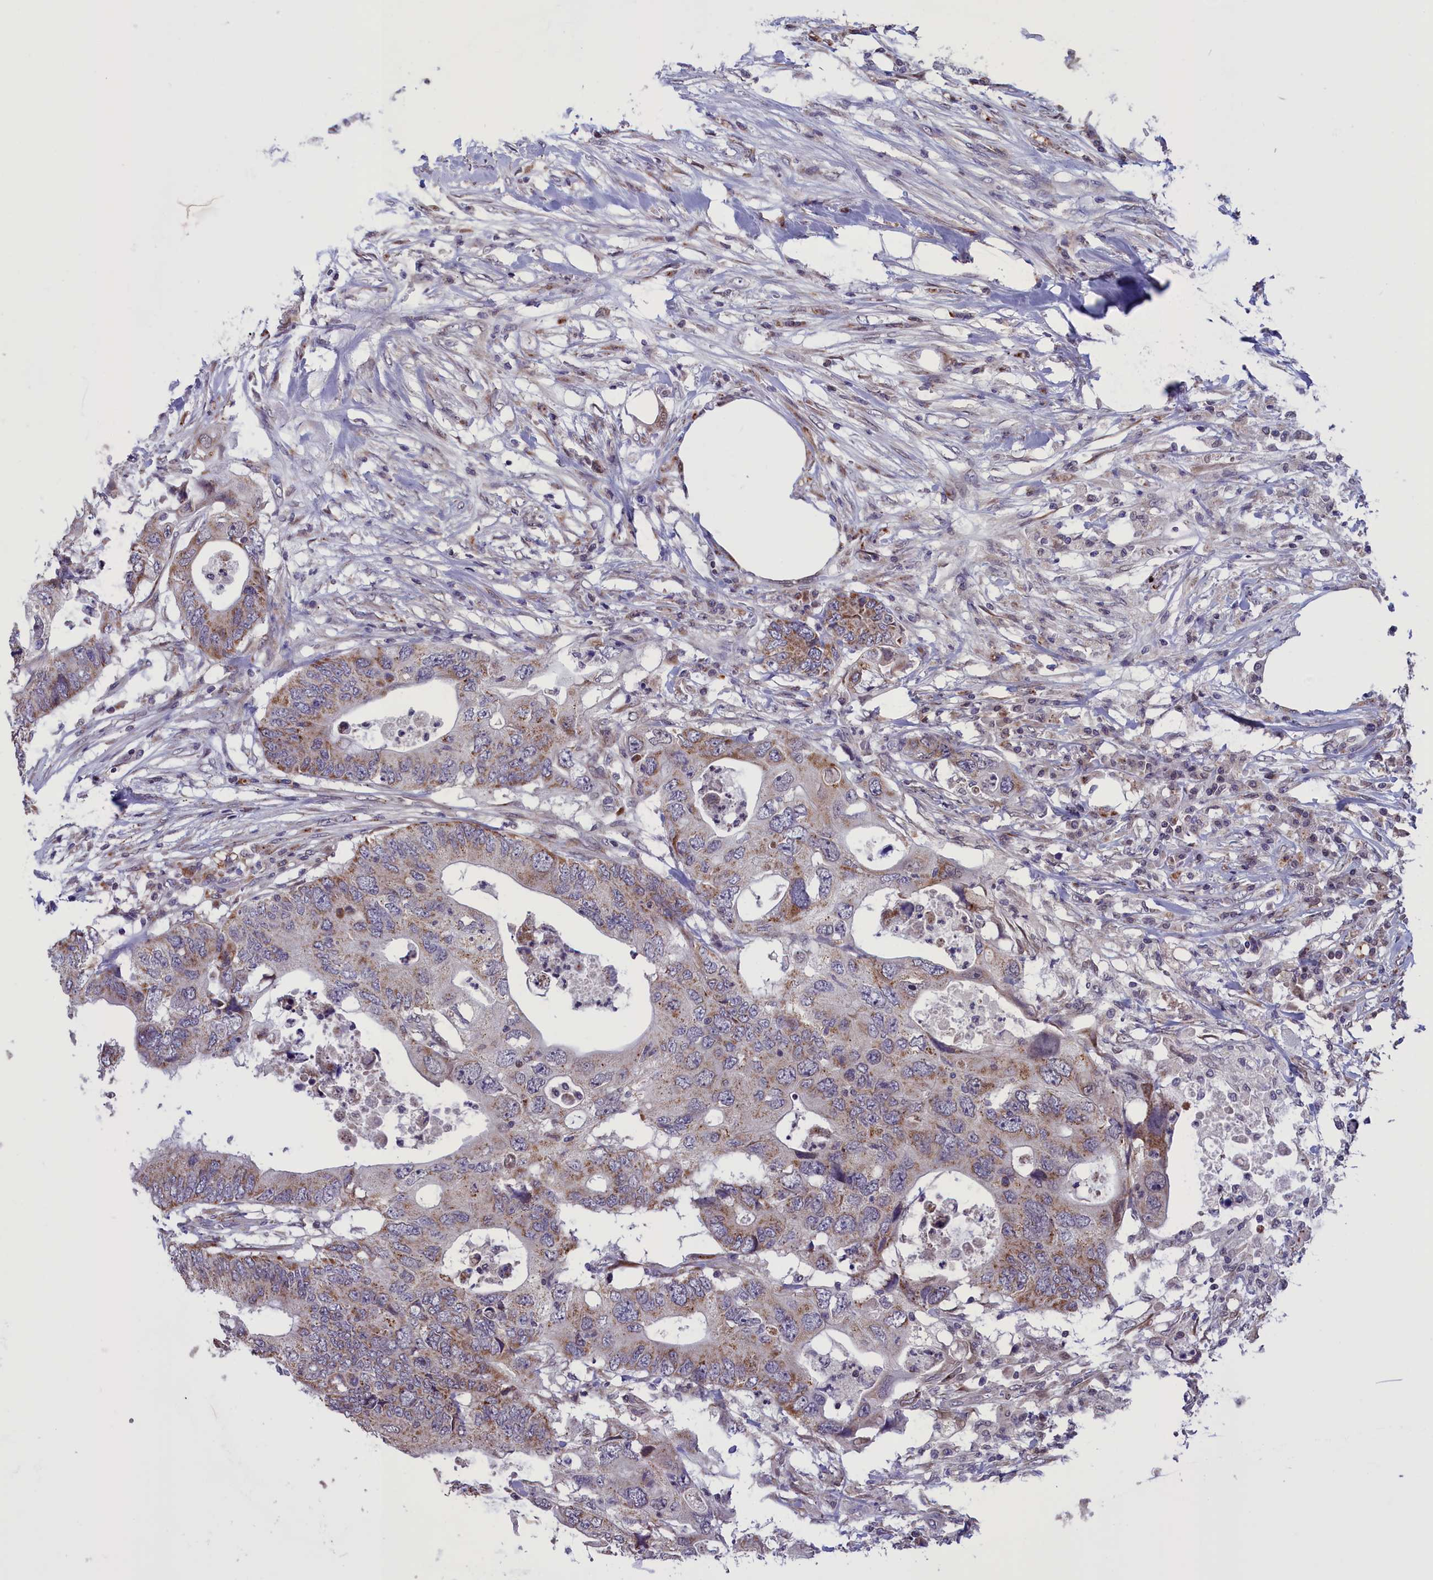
{"staining": {"intensity": "moderate", "quantity": ">75%", "location": "cytoplasmic/membranous"}, "tissue": "colorectal cancer", "cell_type": "Tumor cells", "image_type": "cancer", "snomed": [{"axis": "morphology", "description": "Adenocarcinoma, NOS"}, {"axis": "topography", "description": "Colon"}], "caption": "Moderate cytoplasmic/membranous protein expression is seen in about >75% of tumor cells in colorectal adenocarcinoma.", "gene": "PARS2", "patient": {"sex": "male", "age": 71}}